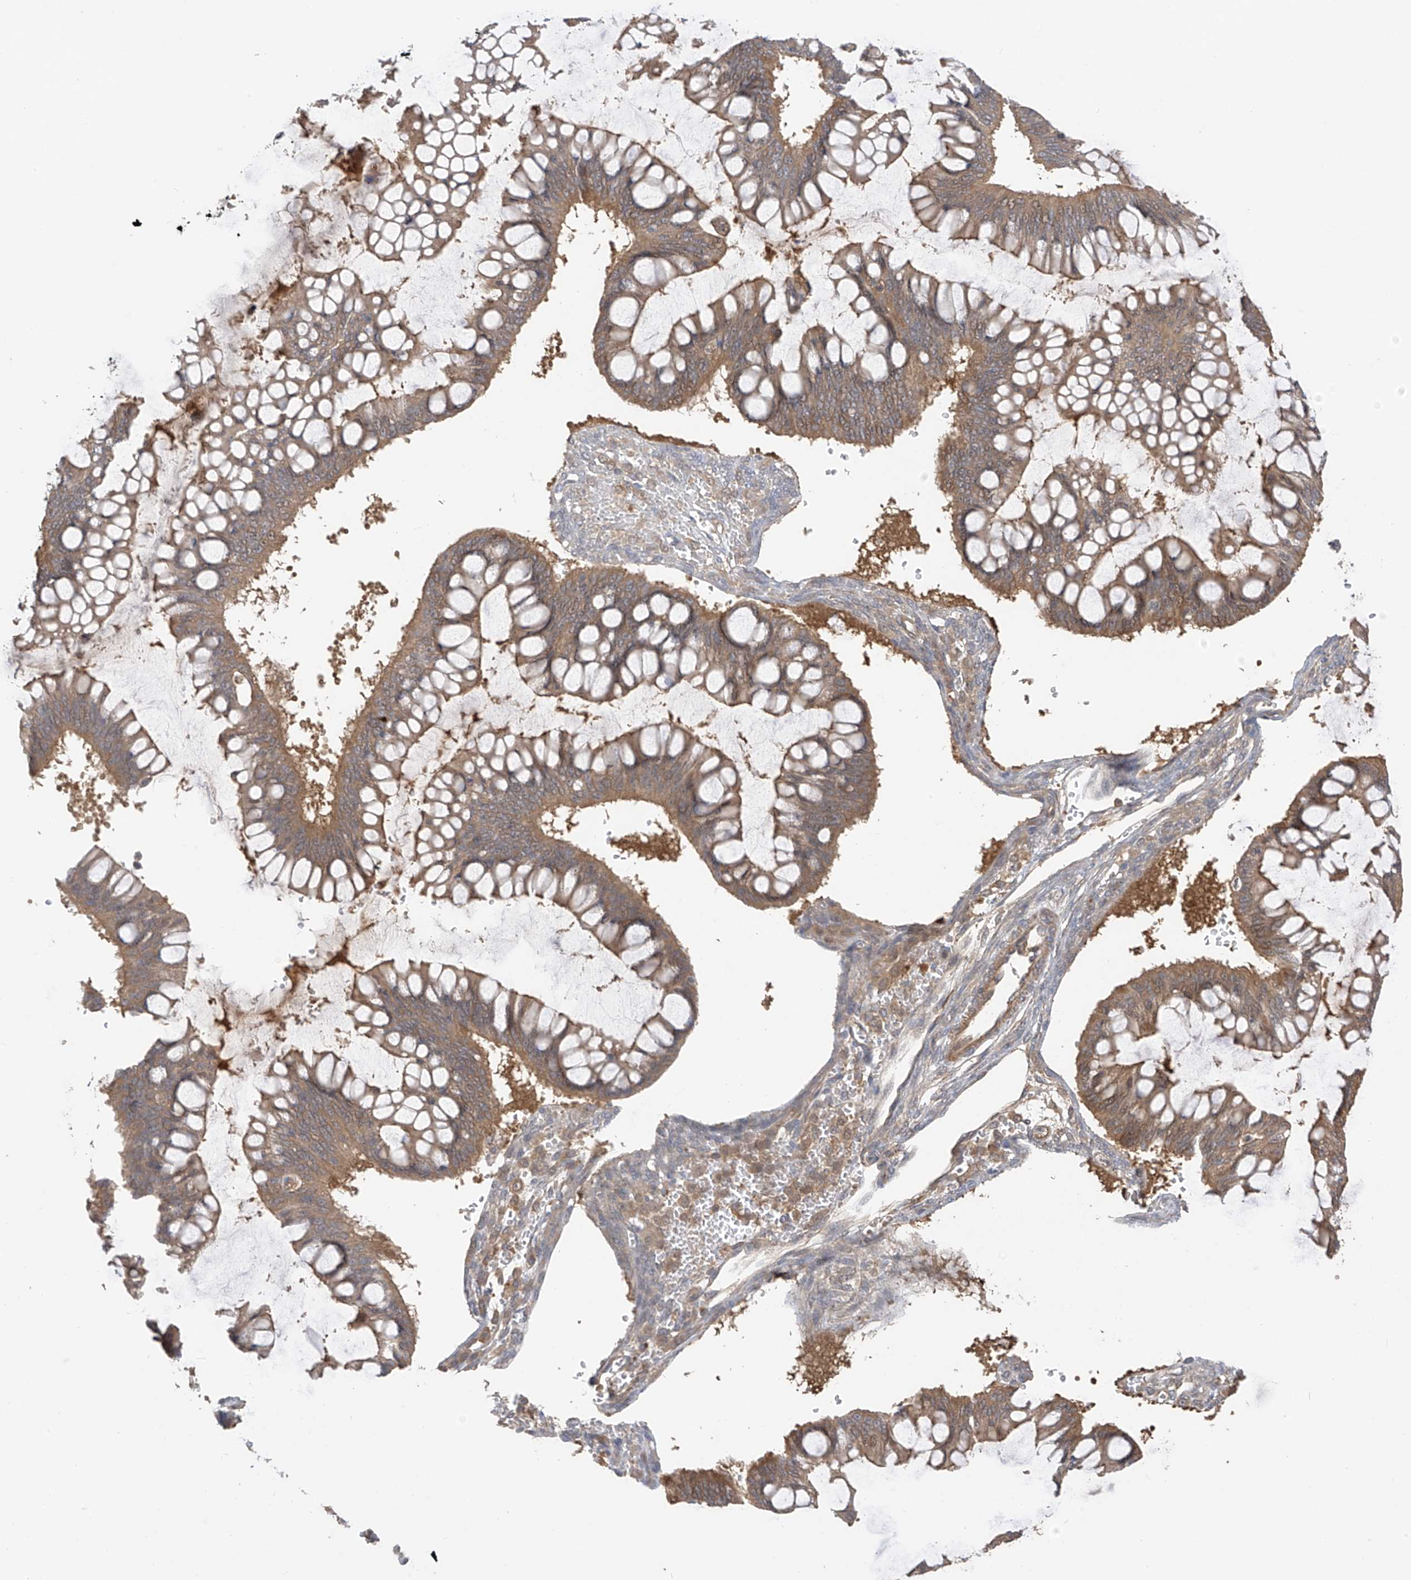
{"staining": {"intensity": "moderate", "quantity": ">75%", "location": "cytoplasmic/membranous"}, "tissue": "ovarian cancer", "cell_type": "Tumor cells", "image_type": "cancer", "snomed": [{"axis": "morphology", "description": "Cystadenocarcinoma, mucinous, NOS"}, {"axis": "topography", "description": "Ovary"}], "caption": "Immunohistochemistry (IHC) staining of ovarian cancer, which shows medium levels of moderate cytoplasmic/membranous positivity in about >75% of tumor cells indicating moderate cytoplasmic/membranous protein expression. The staining was performed using DAB (3,3'-diaminobenzidine) (brown) for protein detection and nuclei were counterstained in hematoxylin (blue).", "gene": "CACNA2D4", "patient": {"sex": "female", "age": 73}}